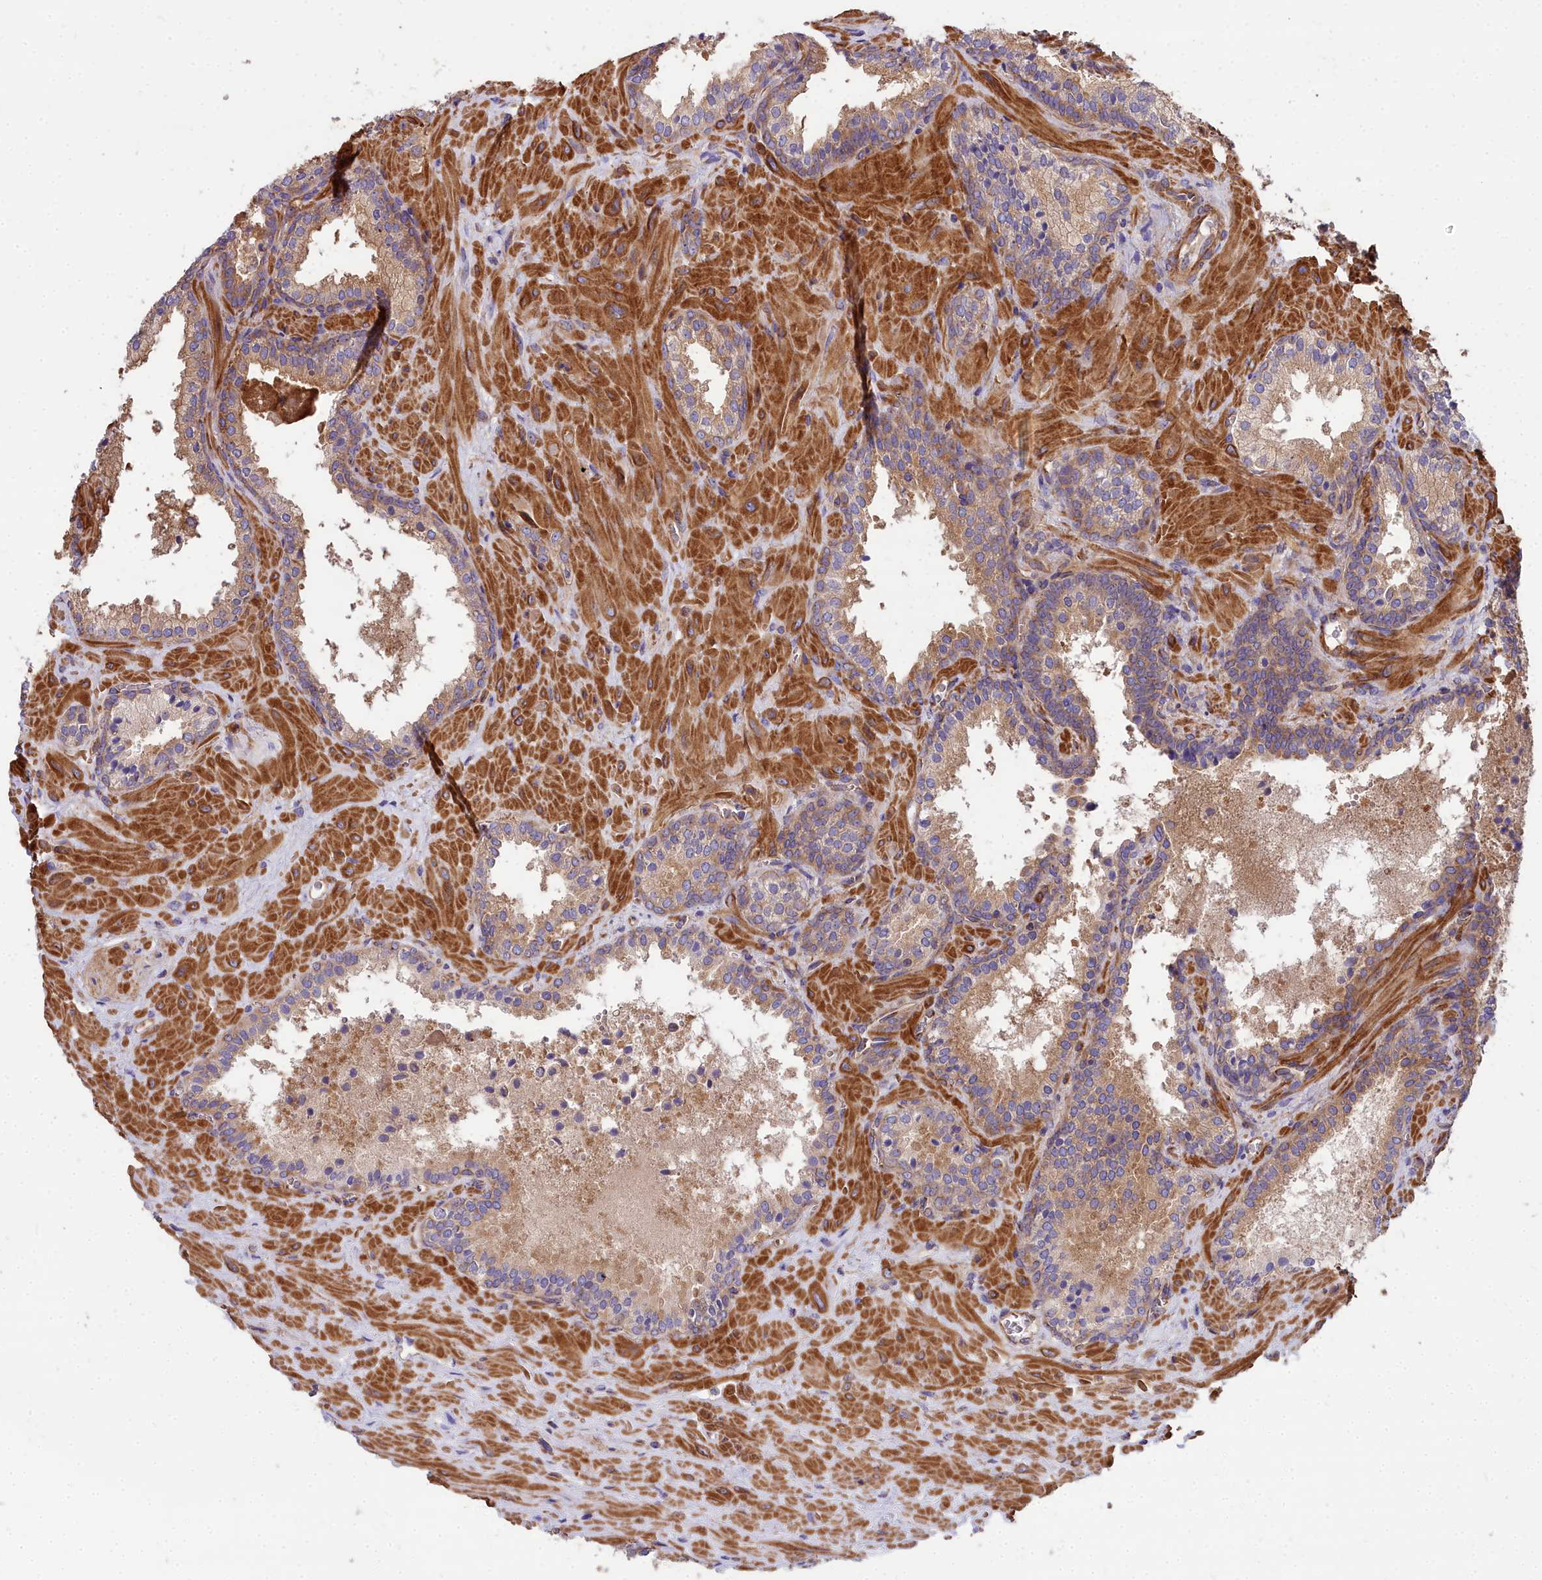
{"staining": {"intensity": "moderate", "quantity": ">75%", "location": "cytoplasmic/membranous"}, "tissue": "prostate cancer", "cell_type": "Tumor cells", "image_type": "cancer", "snomed": [{"axis": "morphology", "description": "Adenocarcinoma, High grade"}, {"axis": "topography", "description": "Prostate"}], "caption": "Protein staining of prostate high-grade adenocarcinoma tissue shows moderate cytoplasmic/membranous staining in approximately >75% of tumor cells.", "gene": "DCTN3", "patient": {"sex": "male", "age": 64}}